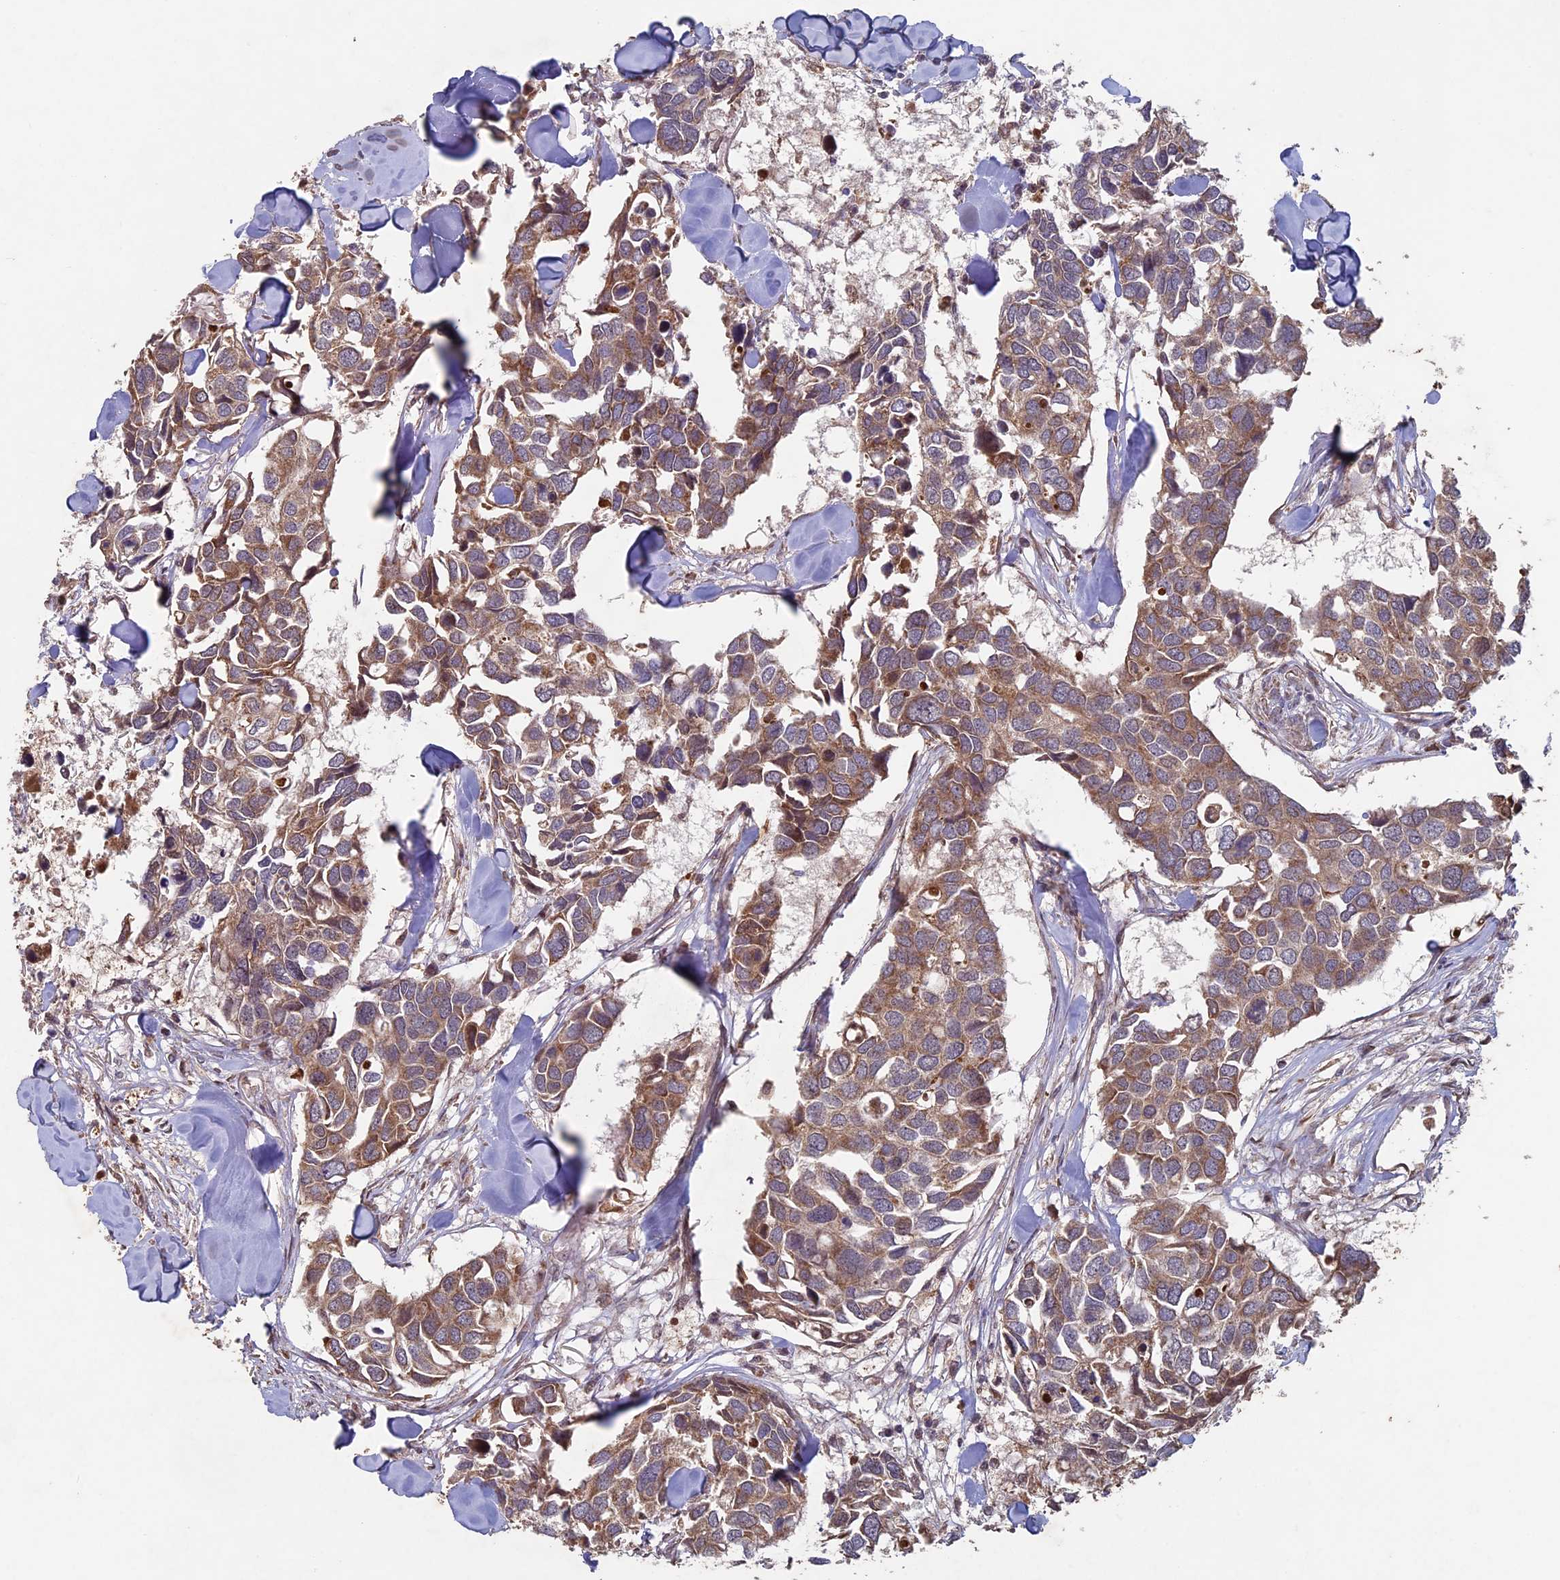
{"staining": {"intensity": "moderate", "quantity": ">75%", "location": "cytoplasmic/membranous"}, "tissue": "breast cancer", "cell_type": "Tumor cells", "image_type": "cancer", "snomed": [{"axis": "morphology", "description": "Duct carcinoma"}, {"axis": "topography", "description": "Breast"}], "caption": "Human breast cancer stained with a protein marker exhibits moderate staining in tumor cells.", "gene": "RCCD1", "patient": {"sex": "female", "age": 83}}